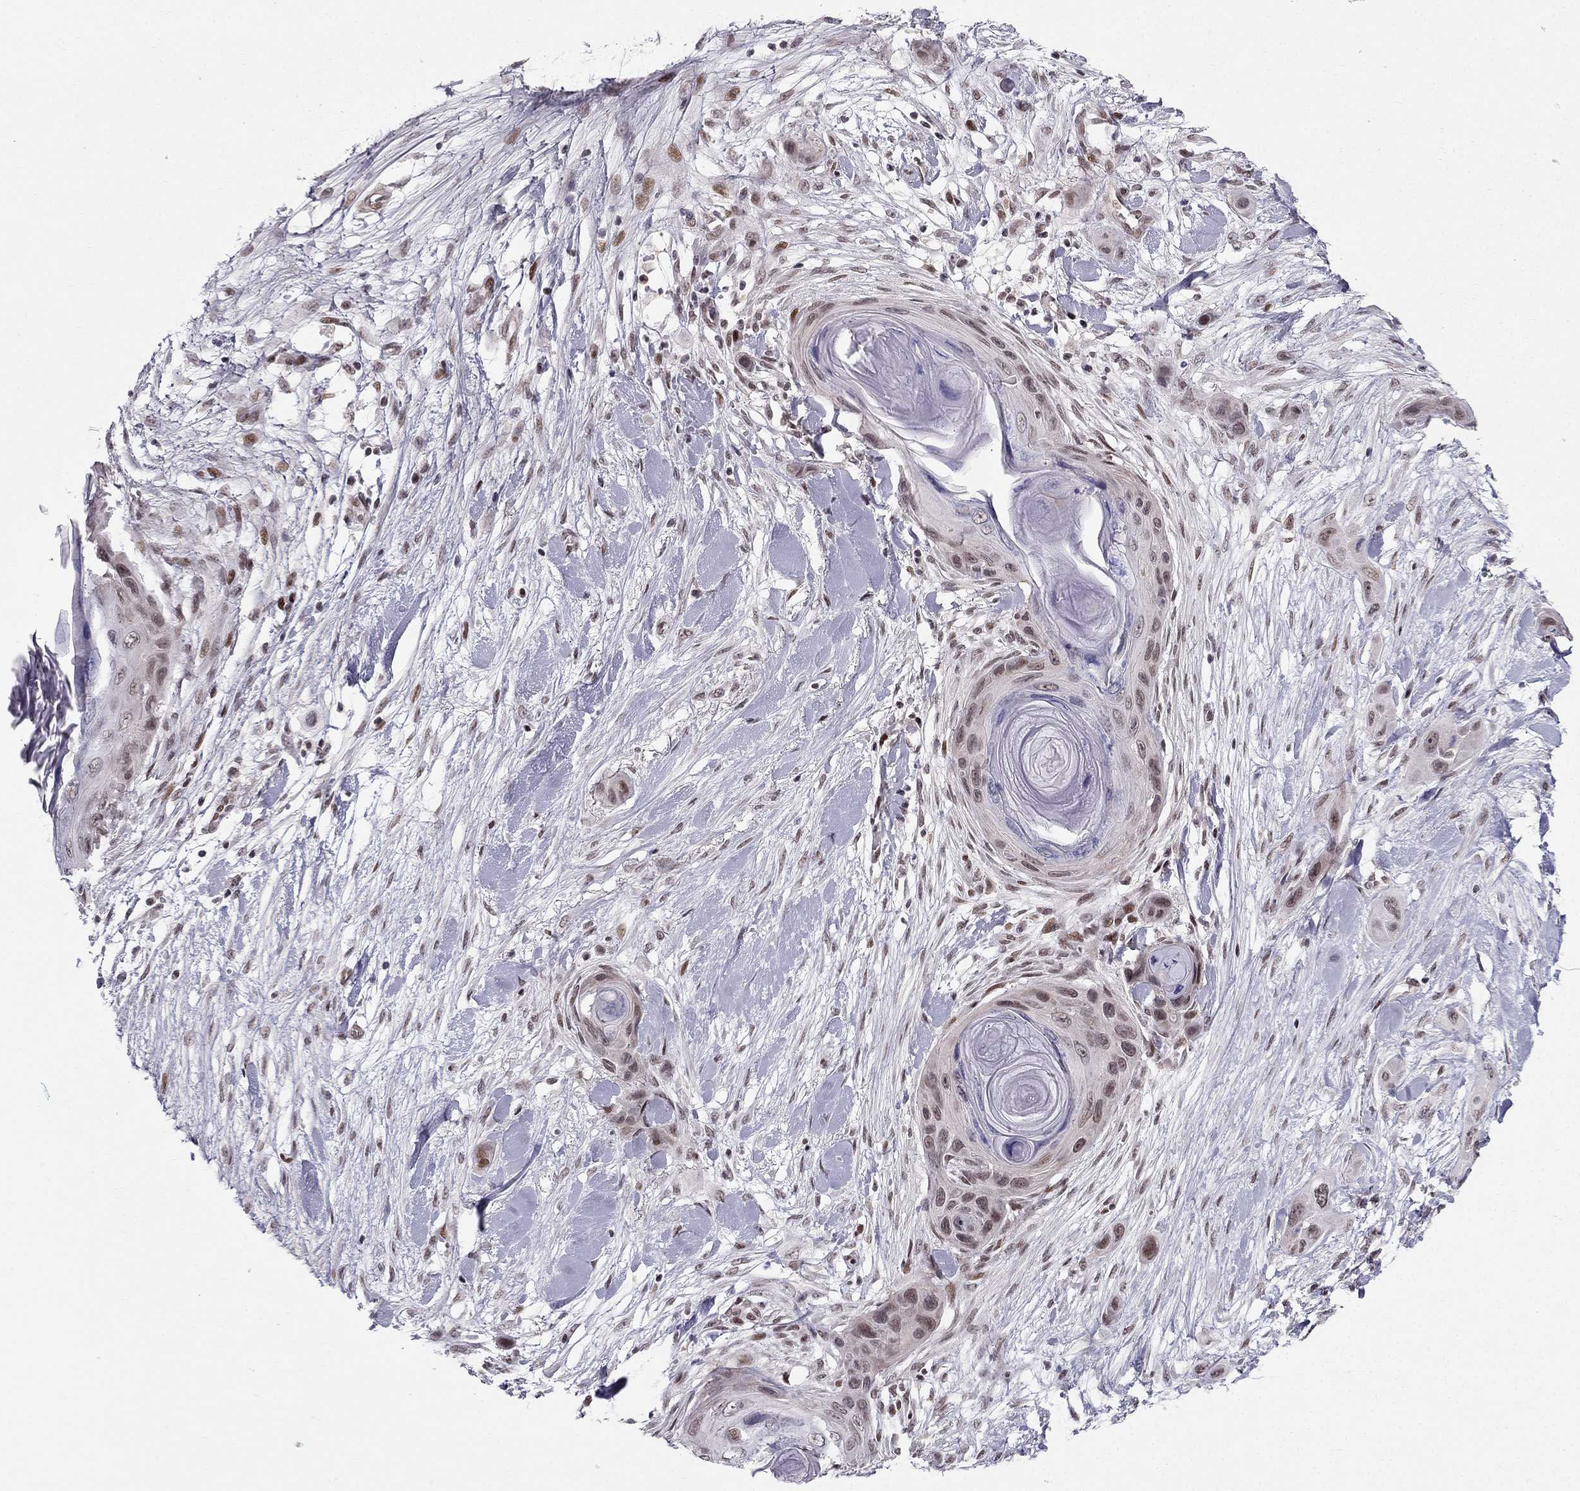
{"staining": {"intensity": "weak", "quantity": "<25%", "location": "nuclear"}, "tissue": "skin cancer", "cell_type": "Tumor cells", "image_type": "cancer", "snomed": [{"axis": "morphology", "description": "Squamous cell carcinoma, NOS"}, {"axis": "topography", "description": "Skin"}], "caption": "IHC of human skin cancer displays no positivity in tumor cells.", "gene": "RPRD2", "patient": {"sex": "male", "age": 79}}